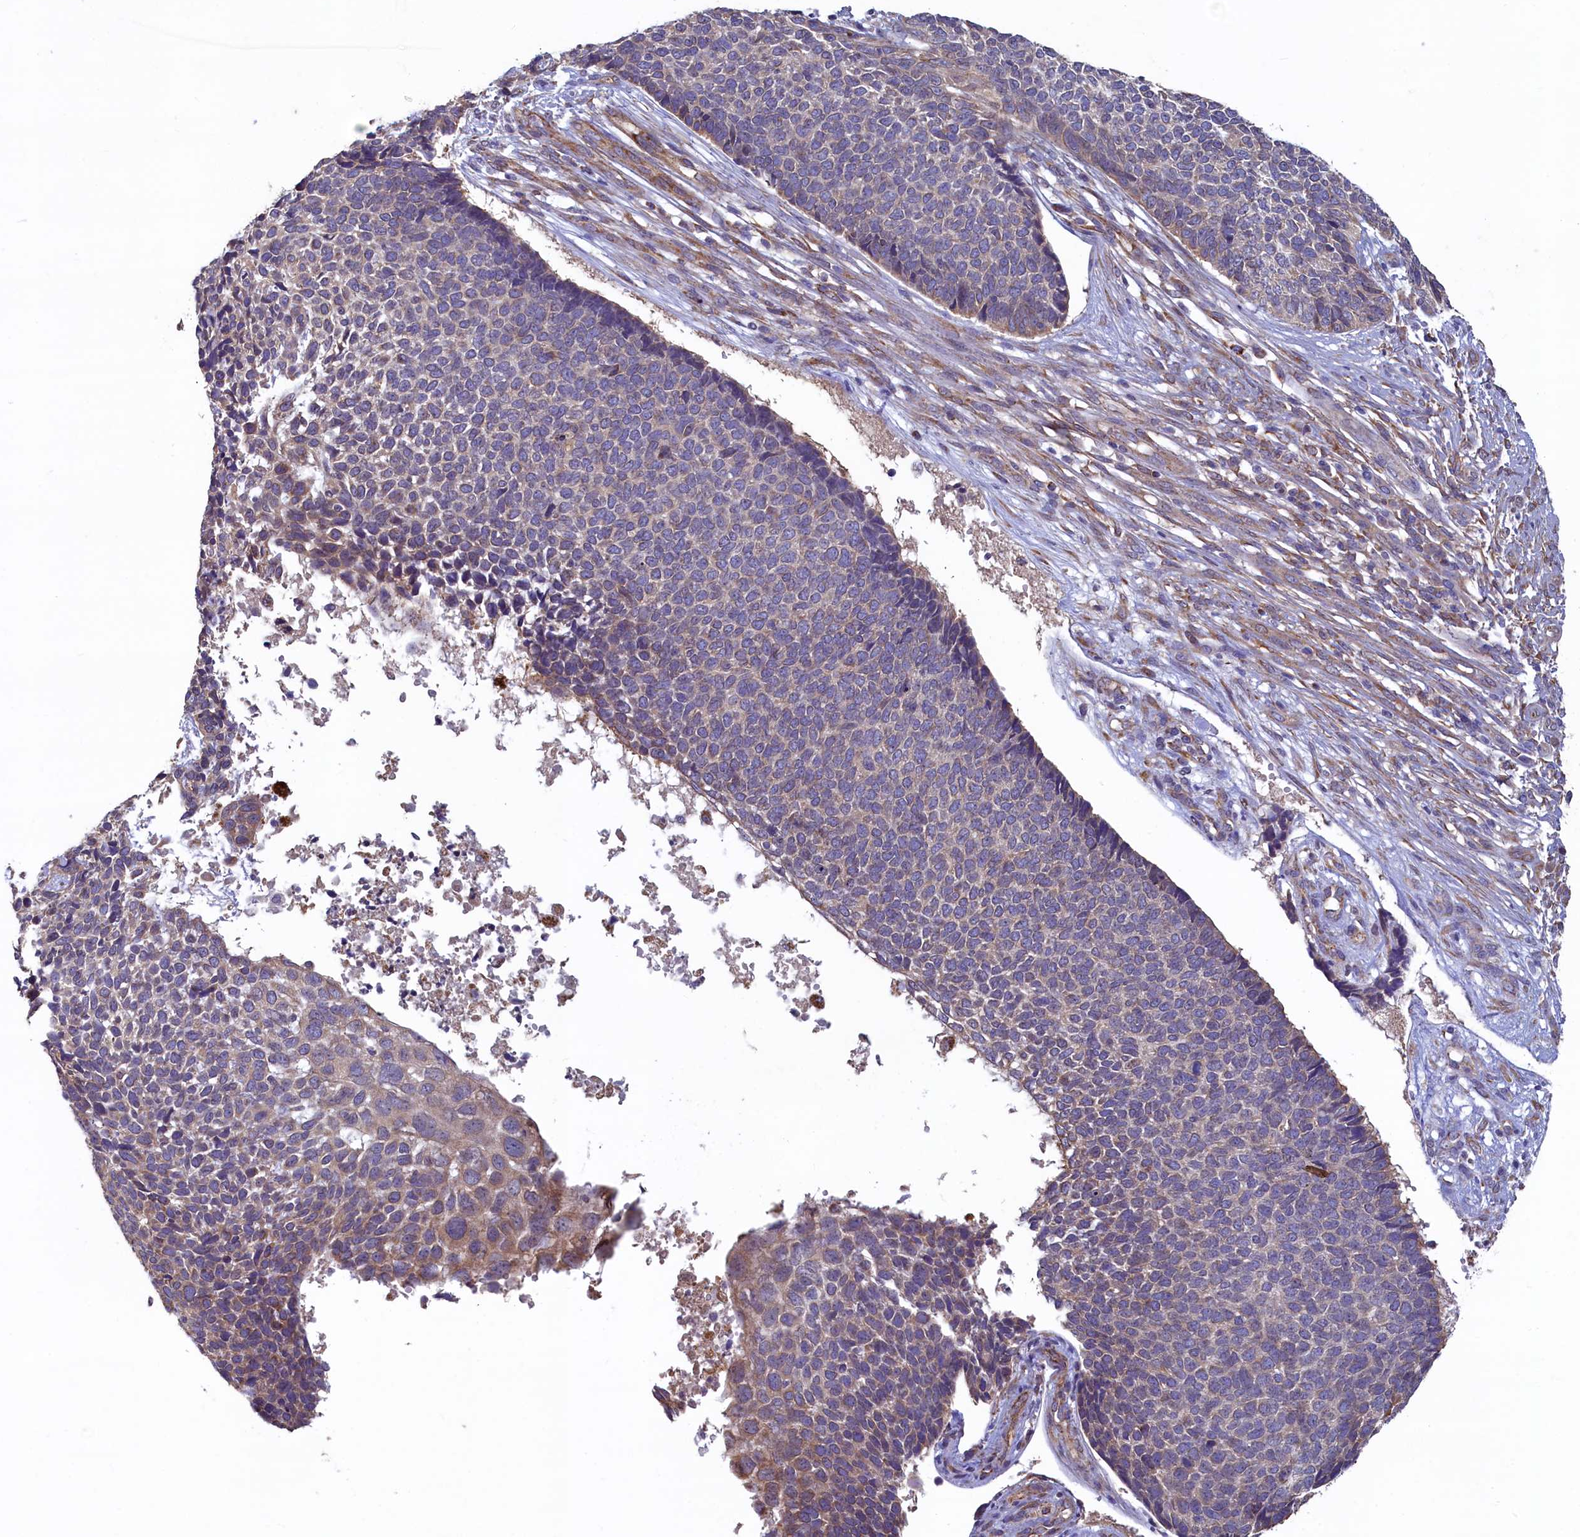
{"staining": {"intensity": "moderate", "quantity": "<25%", "location": "cytoplasmic/membranous"}, "tissue": "skin cancer", "cell_type": "Tumor cells", "image_type": "cancer", "snomed": [{"axis": "morphology", "description": "Basal cell carcinoma"}, {"axis": "topography", "description": "Skin"}], "caption": "An image showing moderate cytoplasmic/membranous positivity in about <25% of tumor cells in skin basal cell carcinoma, as visualized by brown immunohistochemical staining.", "gene": "SPATA2L", "patient": {"sex": "female", "age": 84}}